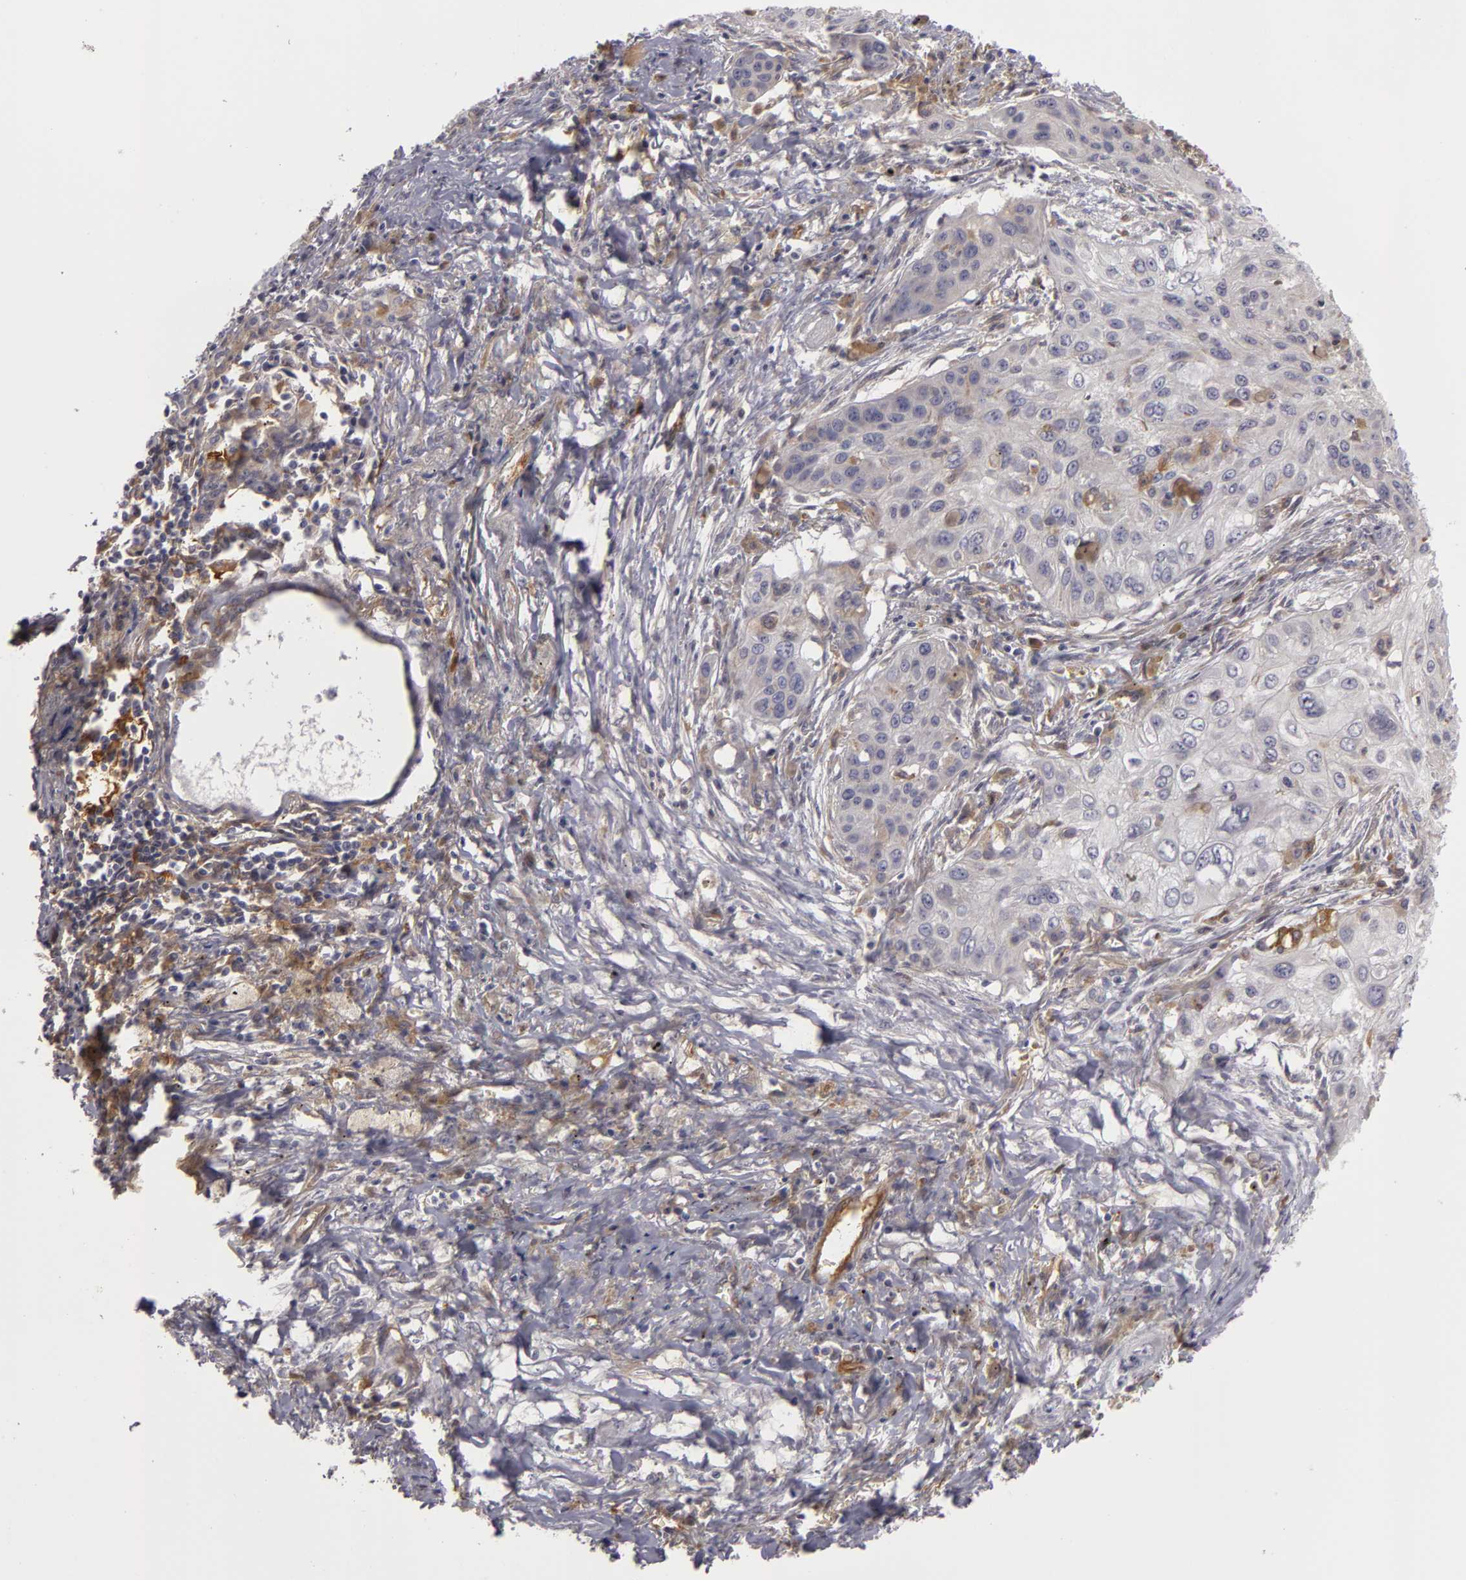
{"staining": {"intensity": "negative", "quantity": "none", "location": "none"}, "tissue": "lung cancer", "cell_type": "Tumor cells", "image_type": "cancer", "snomed": [{"axis": "morphology", "description": "Squamous cell carcinoma, NOS"}, {"axis": "topography", "description": "Lung"}], "caption": "Protein analysis of squamous cell carcinoma (lung) reveals no significant expression in tumor cells.", "gene": "ZNF229", "patient": {"sex": "male", "age": 71}}